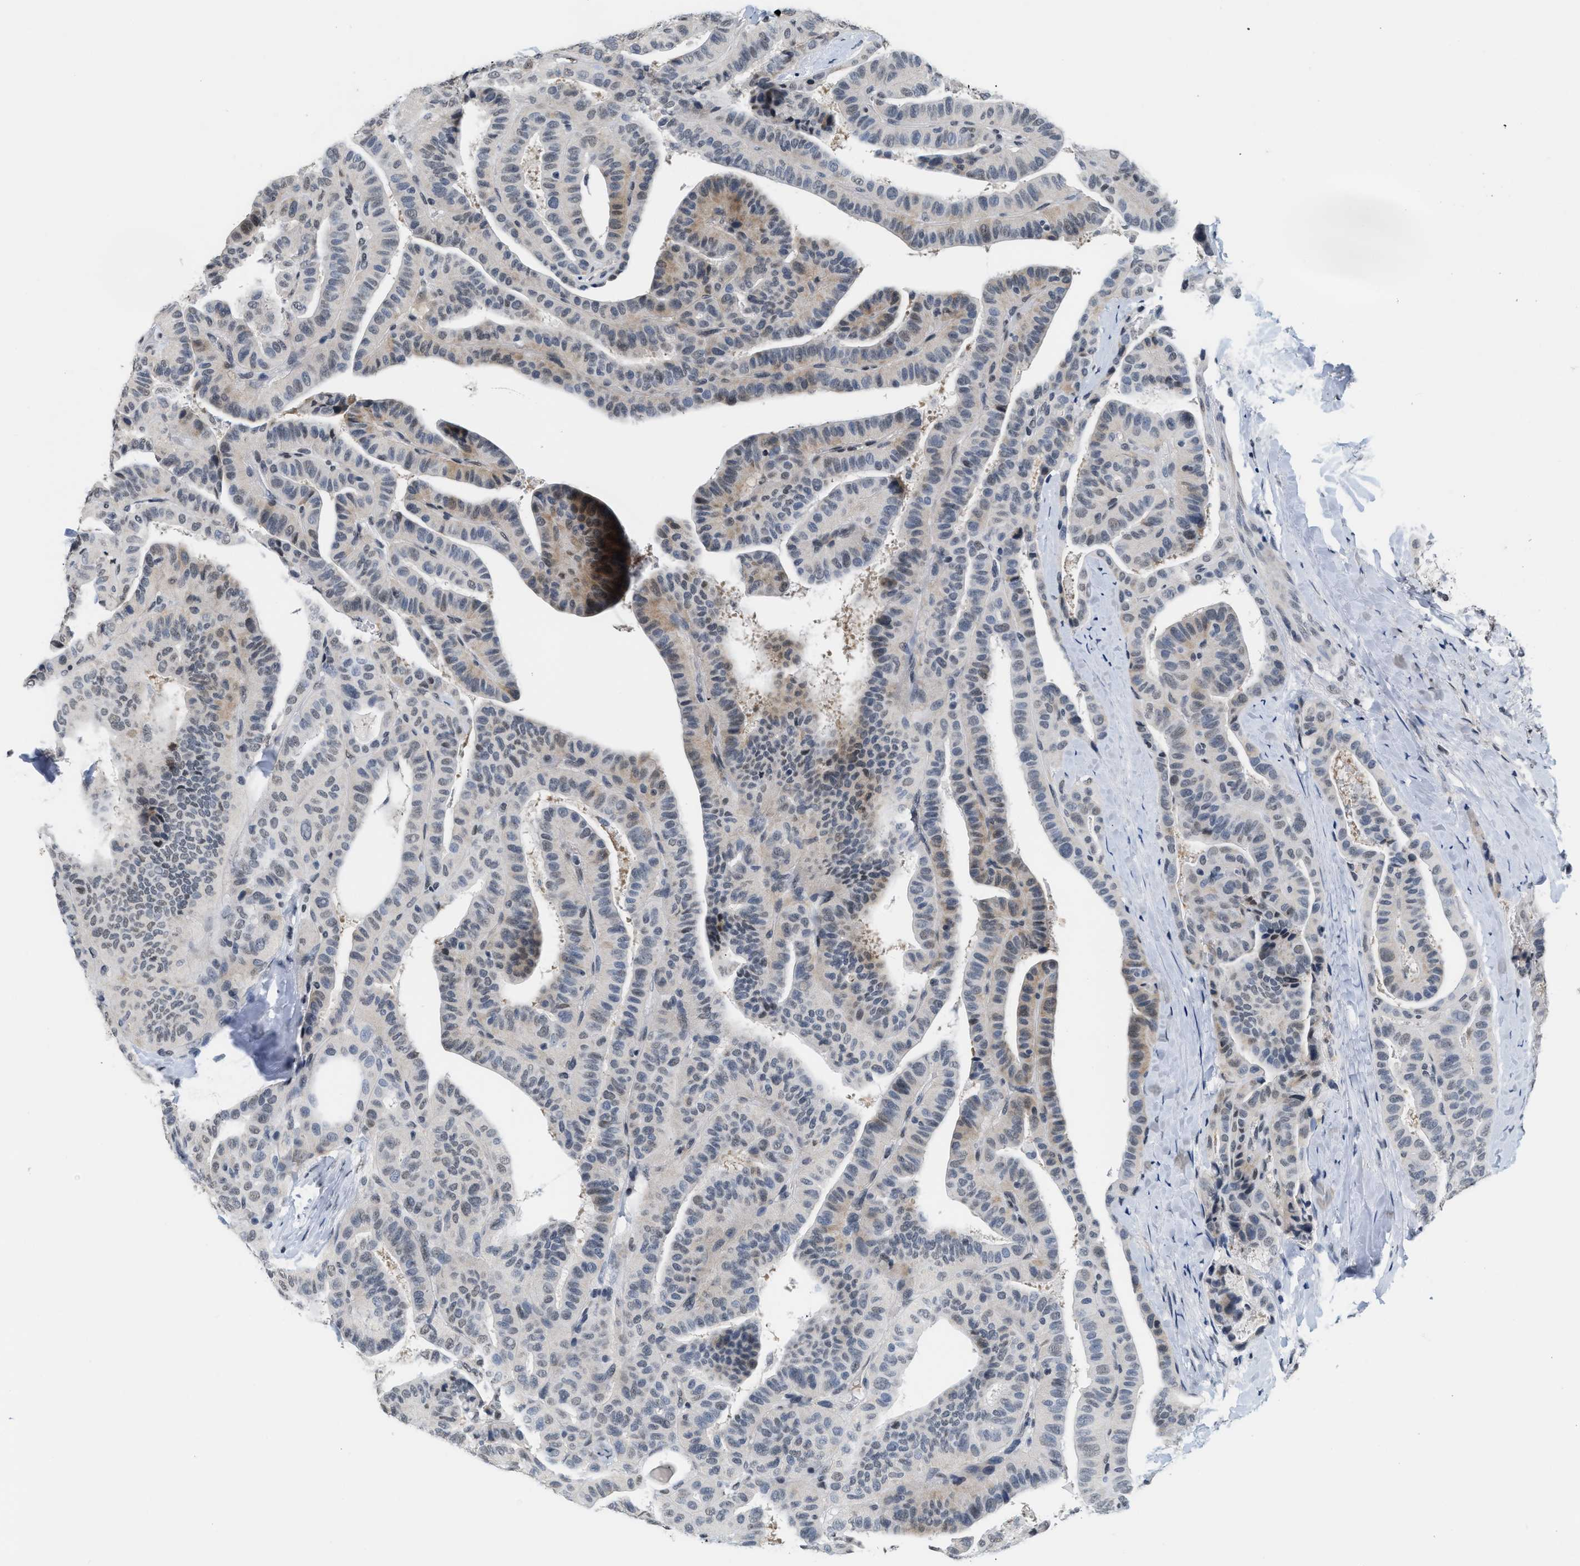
{"staining": {"intensity": "weak", "quantity": "<25%", "location": "nuclear"}, "tissue": "thyroid cancer", "cell_type": "Tumor cells", "image_type": "cancer", "snomed": [{"axis": "morphology", "description": "Papillary adenocarcinoma, NOS"}, {"axis": "topography", "description": "Thyroid gland"}], "caption": "Tumor cells are negative for protein expression in human thyroid cancer.", "gene": "RAF1", "patient": {"sex": "male", "age": 77}}